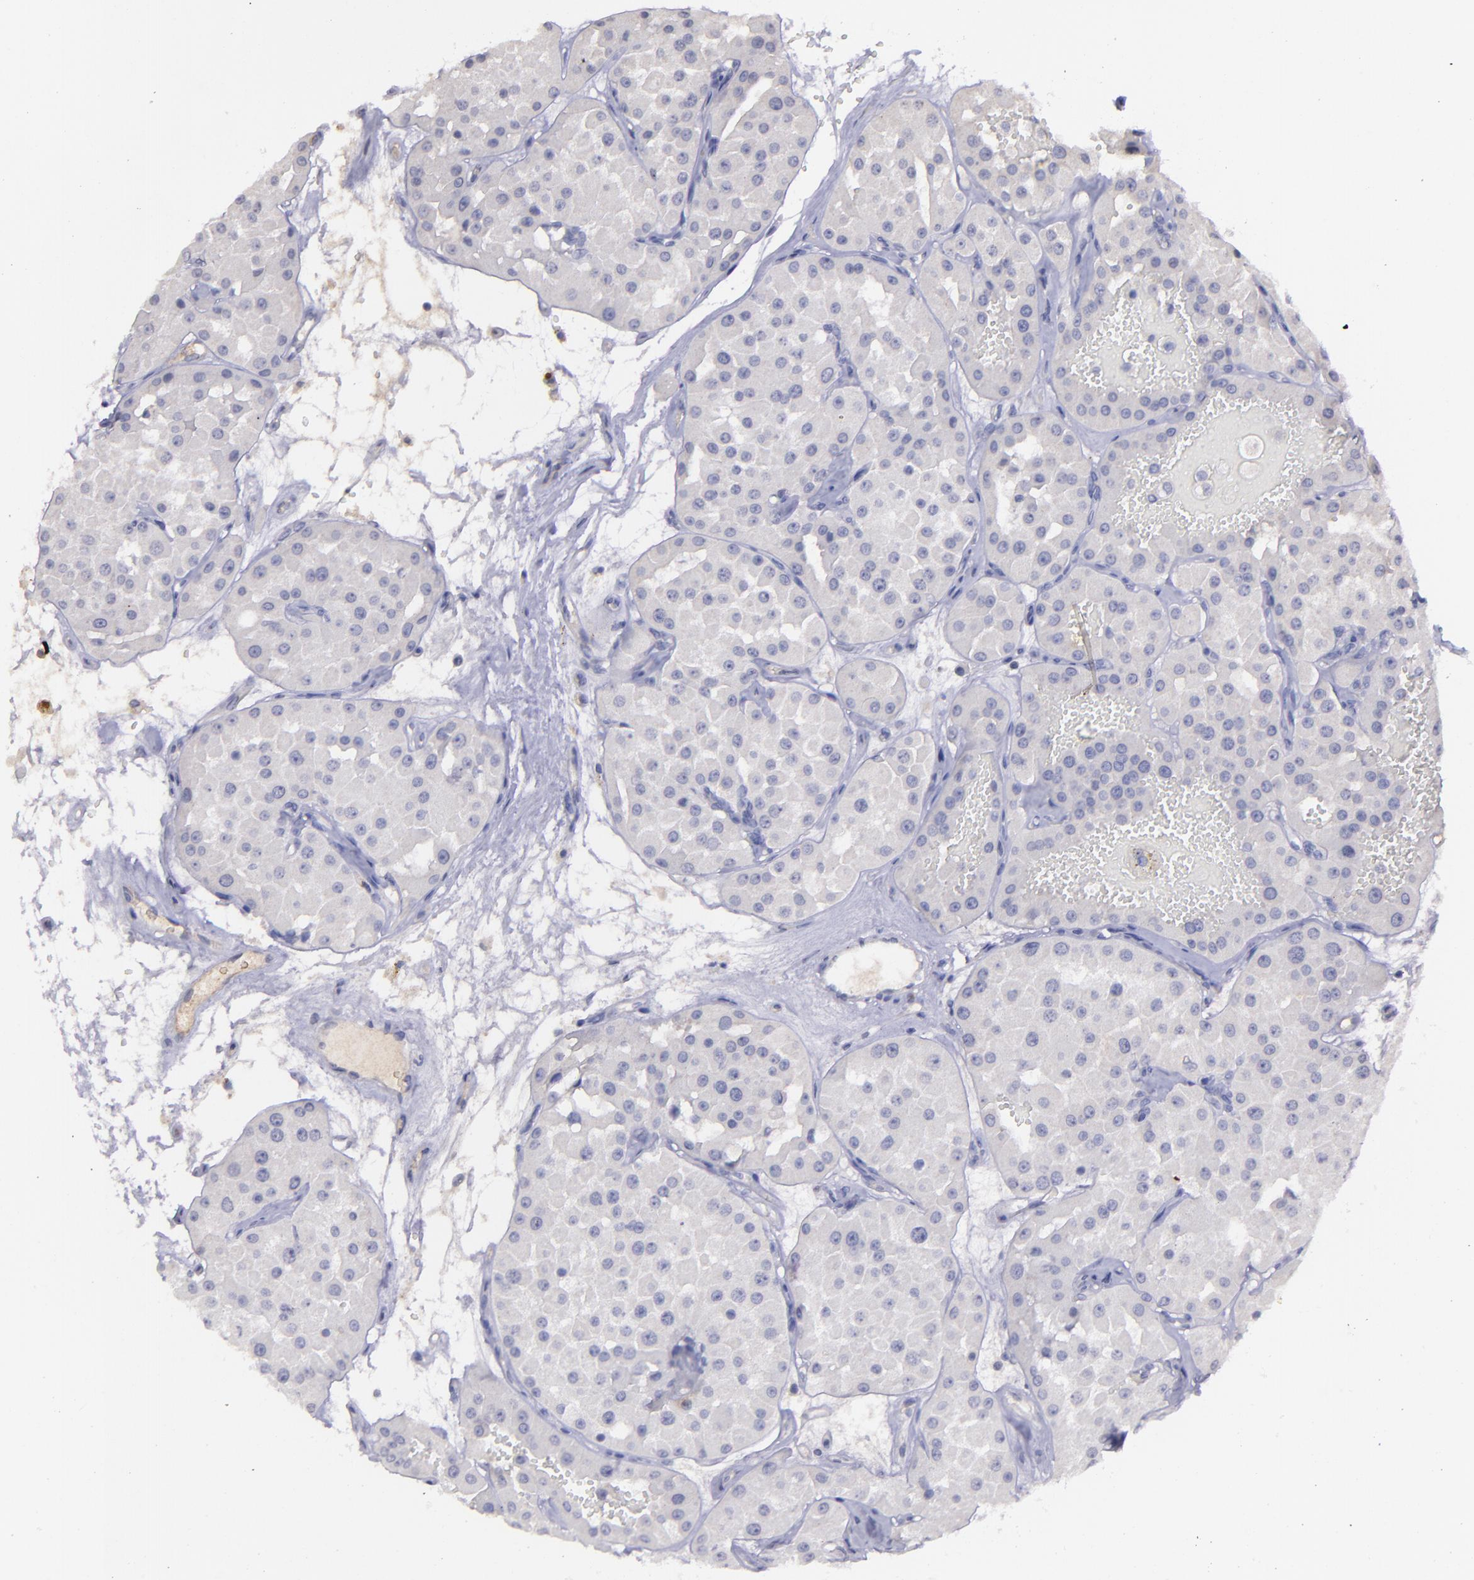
{"staining": {"intensity": "negative", "quantity": "none", "location": "none"}, "tissue": "renal cancer", "cell_type": "Tumor cells", "image_type": "cancer", "snomed": [{"axis": "morphology", "description": "Adenocarcinoma, uncertain malignant potential"}, {"axis": "topography", "description": "Kidney"}], "caption": "This is a photomicrograph of immunohistochemistry staining of renal cancer, which shows no positivity in tumor cells. (Immunohistochemistry, brightfield microscopy, high magnification).", "gene": "MASP1", "patient": {"sex": "male", "age": 63}}